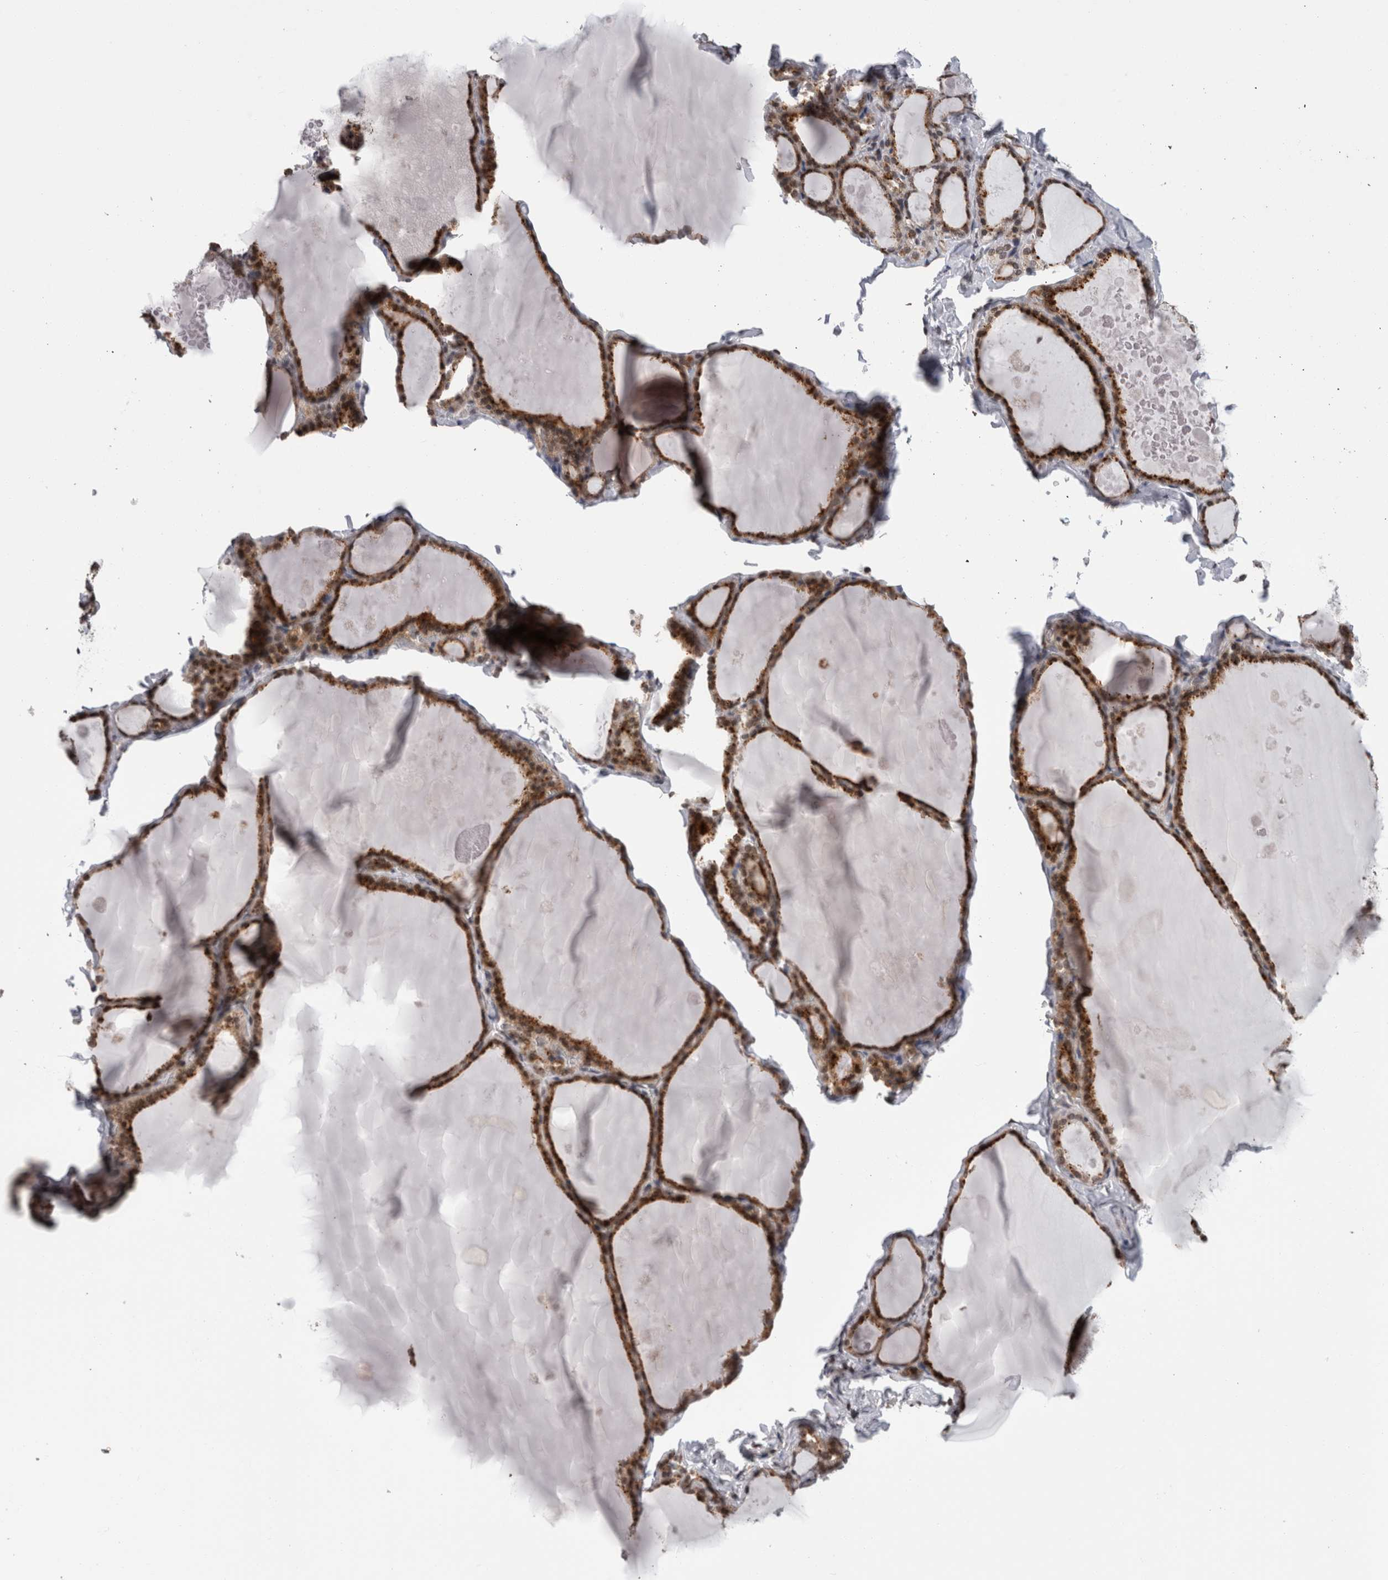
{"staining": {"intensity": "strong", "quantity": ">75%", "location": "cytoplasmic/membranous,nuclear"}, "tissue": "thyroid gland", "cell_type": "Glandular cells", "image_type": "normal", "snomed": [{"axis": "morphology", "description": "Normal tissue, NOS"}, {"axis": "topography", "description": "Thyroid gland"}], "caption": "Protein analysis of unremarkable thyroid gland exhibits strong cytoplasmic/membranous,nuclear staining in approximately >75% of glandular cells.", "gene": "ZBTB11", "patient": {"sex": "male", "age": 56}}